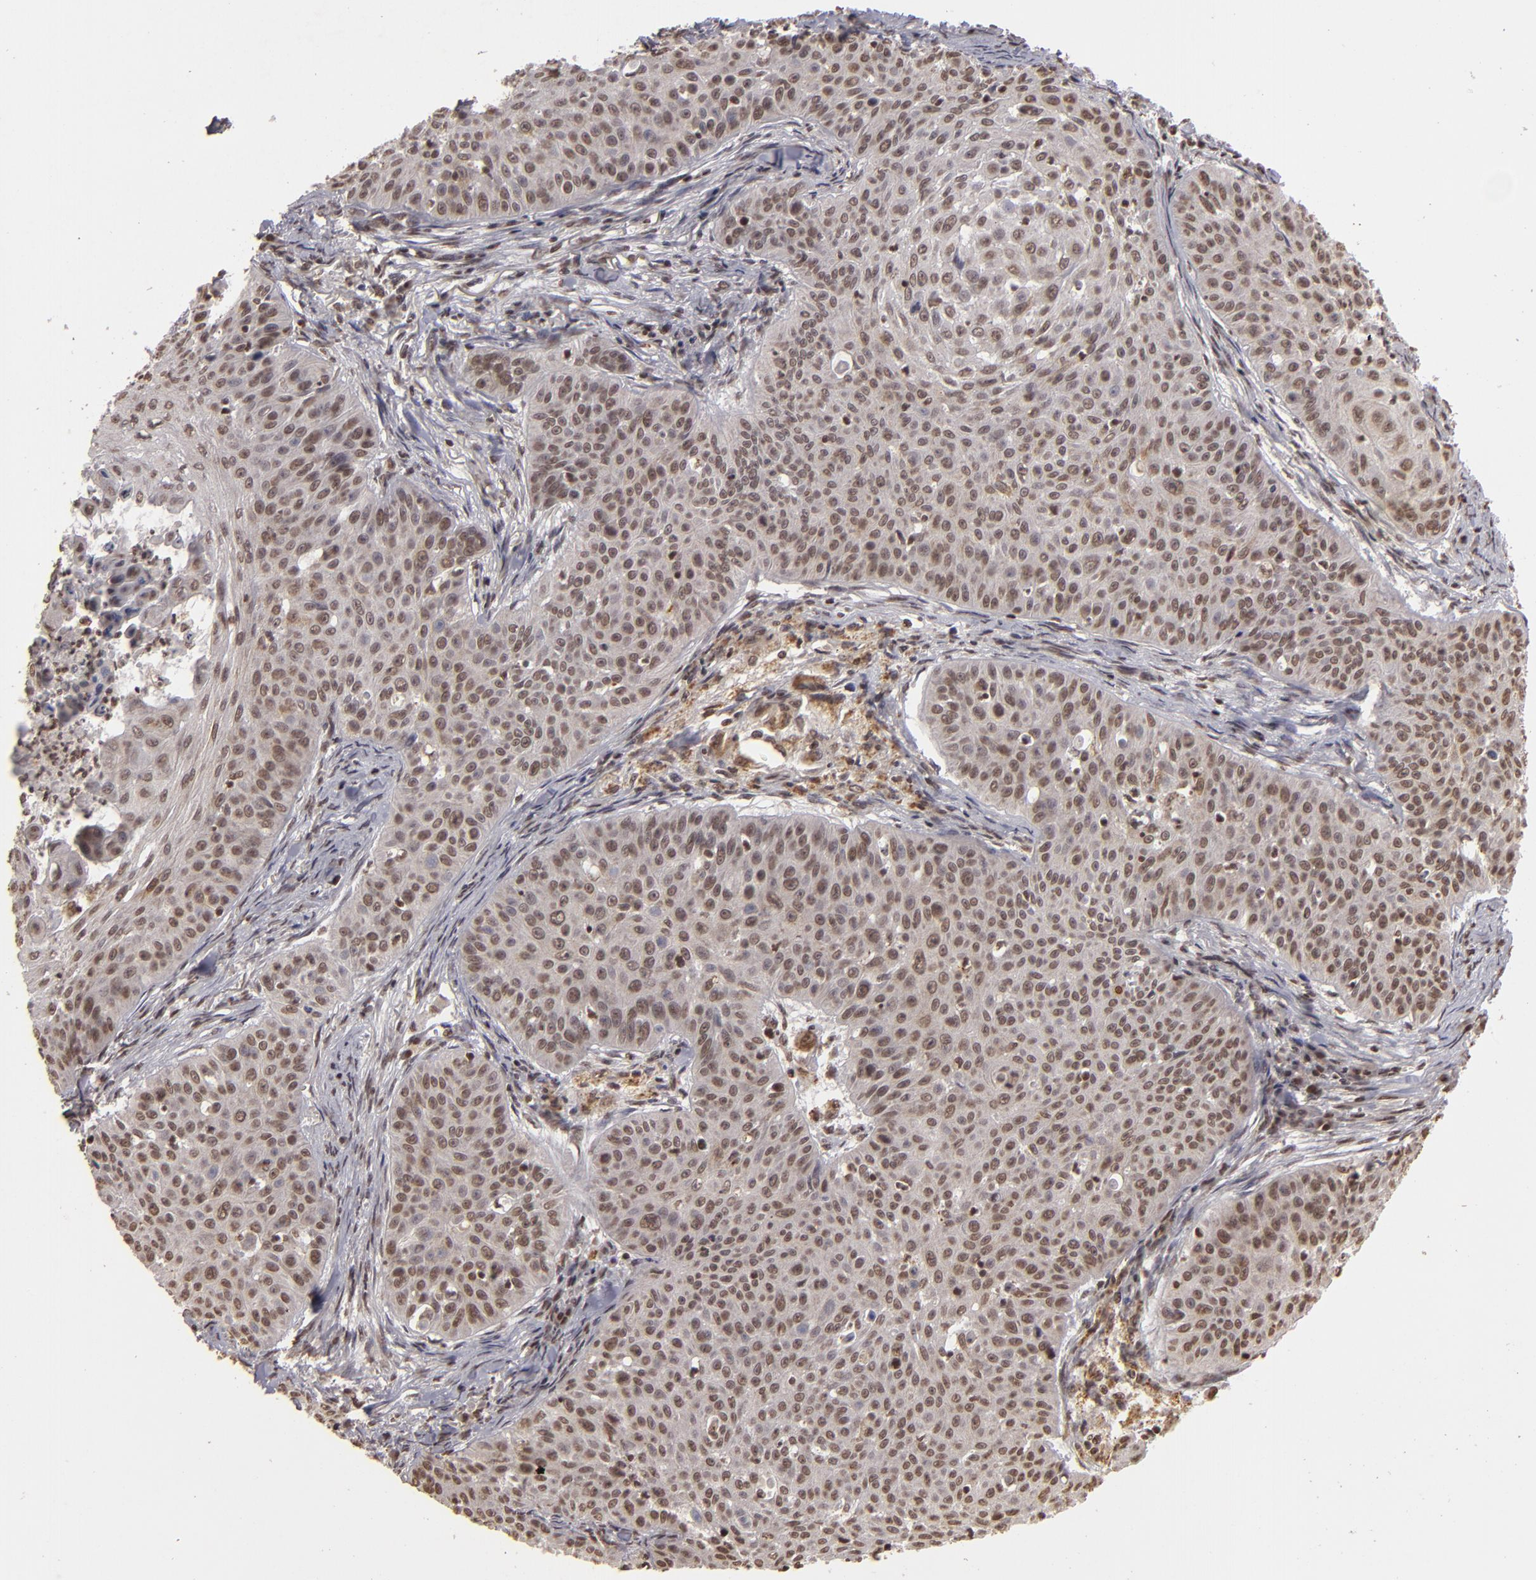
{"staining": {"intensity": "moderate", "quantity": "25%-75%", "location": "nuclear"}, "tissue": "skin cancer", "cell_type": "Tumor cells", "image_type": "cancer", "snomed": [{"axis": "morphology", "description": "Squamous cell carcinoma, NOS"}, {"axis": "topography", "description": "Skin"}], "caption": "Immunohistochemical staining of skin cancer demonstrates moderate nuclear protein positivity in approximately 25%-75% of tumor cells. (Stains: DAB in brown, nuclei in blue, Microscopy: brightfield microscopy at high magnification).", "gene": "CUL3", "patient": {"sex": "male", "age": 82}}